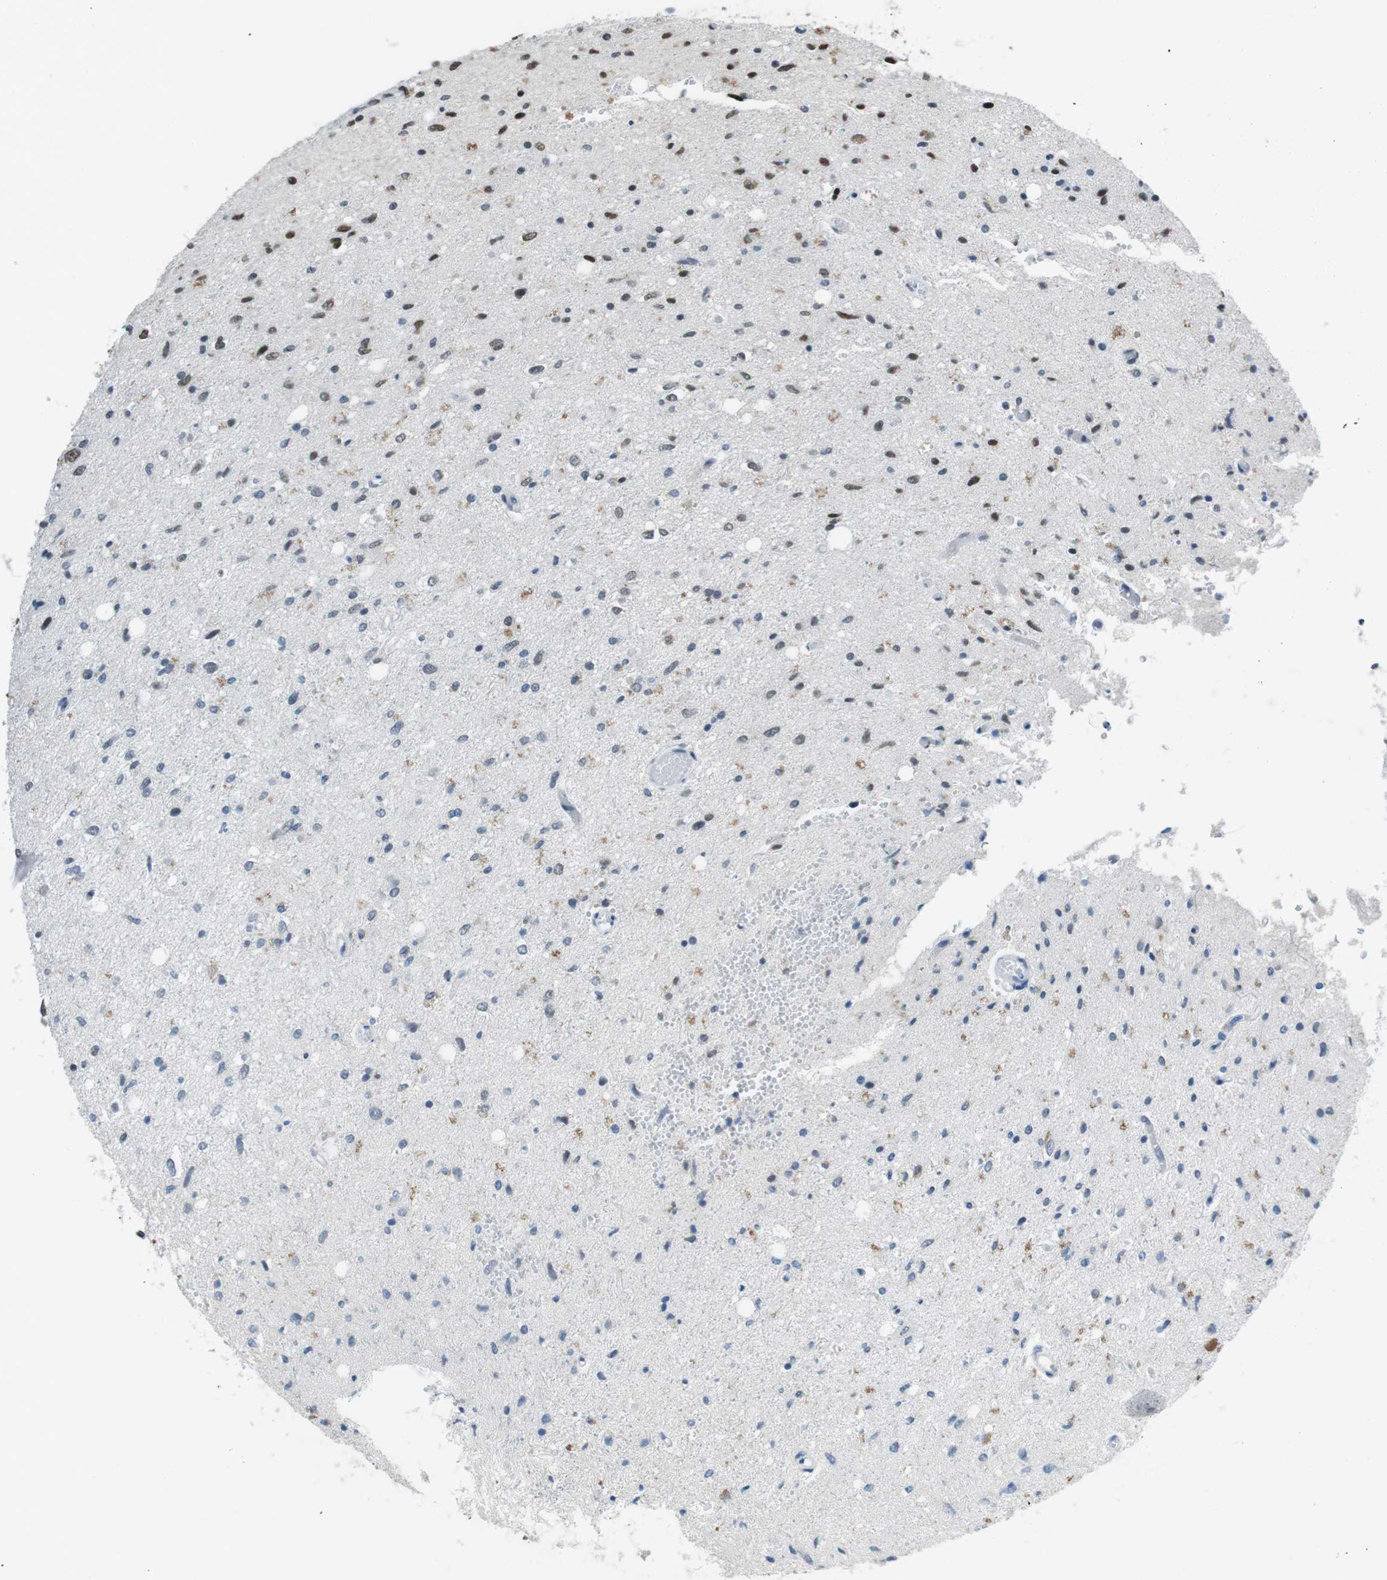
{"staining": {"intensity": "moderate", "quantity": "25%-75%", "location": "cytoplasmic/membranous,nuclear"}, "tissue": "glioma", "cell_type": "Tumor cells", "image_type": "cancer", "snomed": [{"axis": "morphology", "description": "Glioma, malignant, Low grade"}, {"axis": "topography", "description": "Brain"}], "caption": "IHC image of neoplastic tissue: low-grade glioma (malignant) stained using immunohistochemistry shows medium levels of moderate protein expression localized specifically in the cytoplasmic/membranous and nuclear of tumor cells, appearing as a cytoplasmic/membranous and nuclear brown color.", "gene": "MAD1L1", "patient": {"sex": "male", "age": 77}}